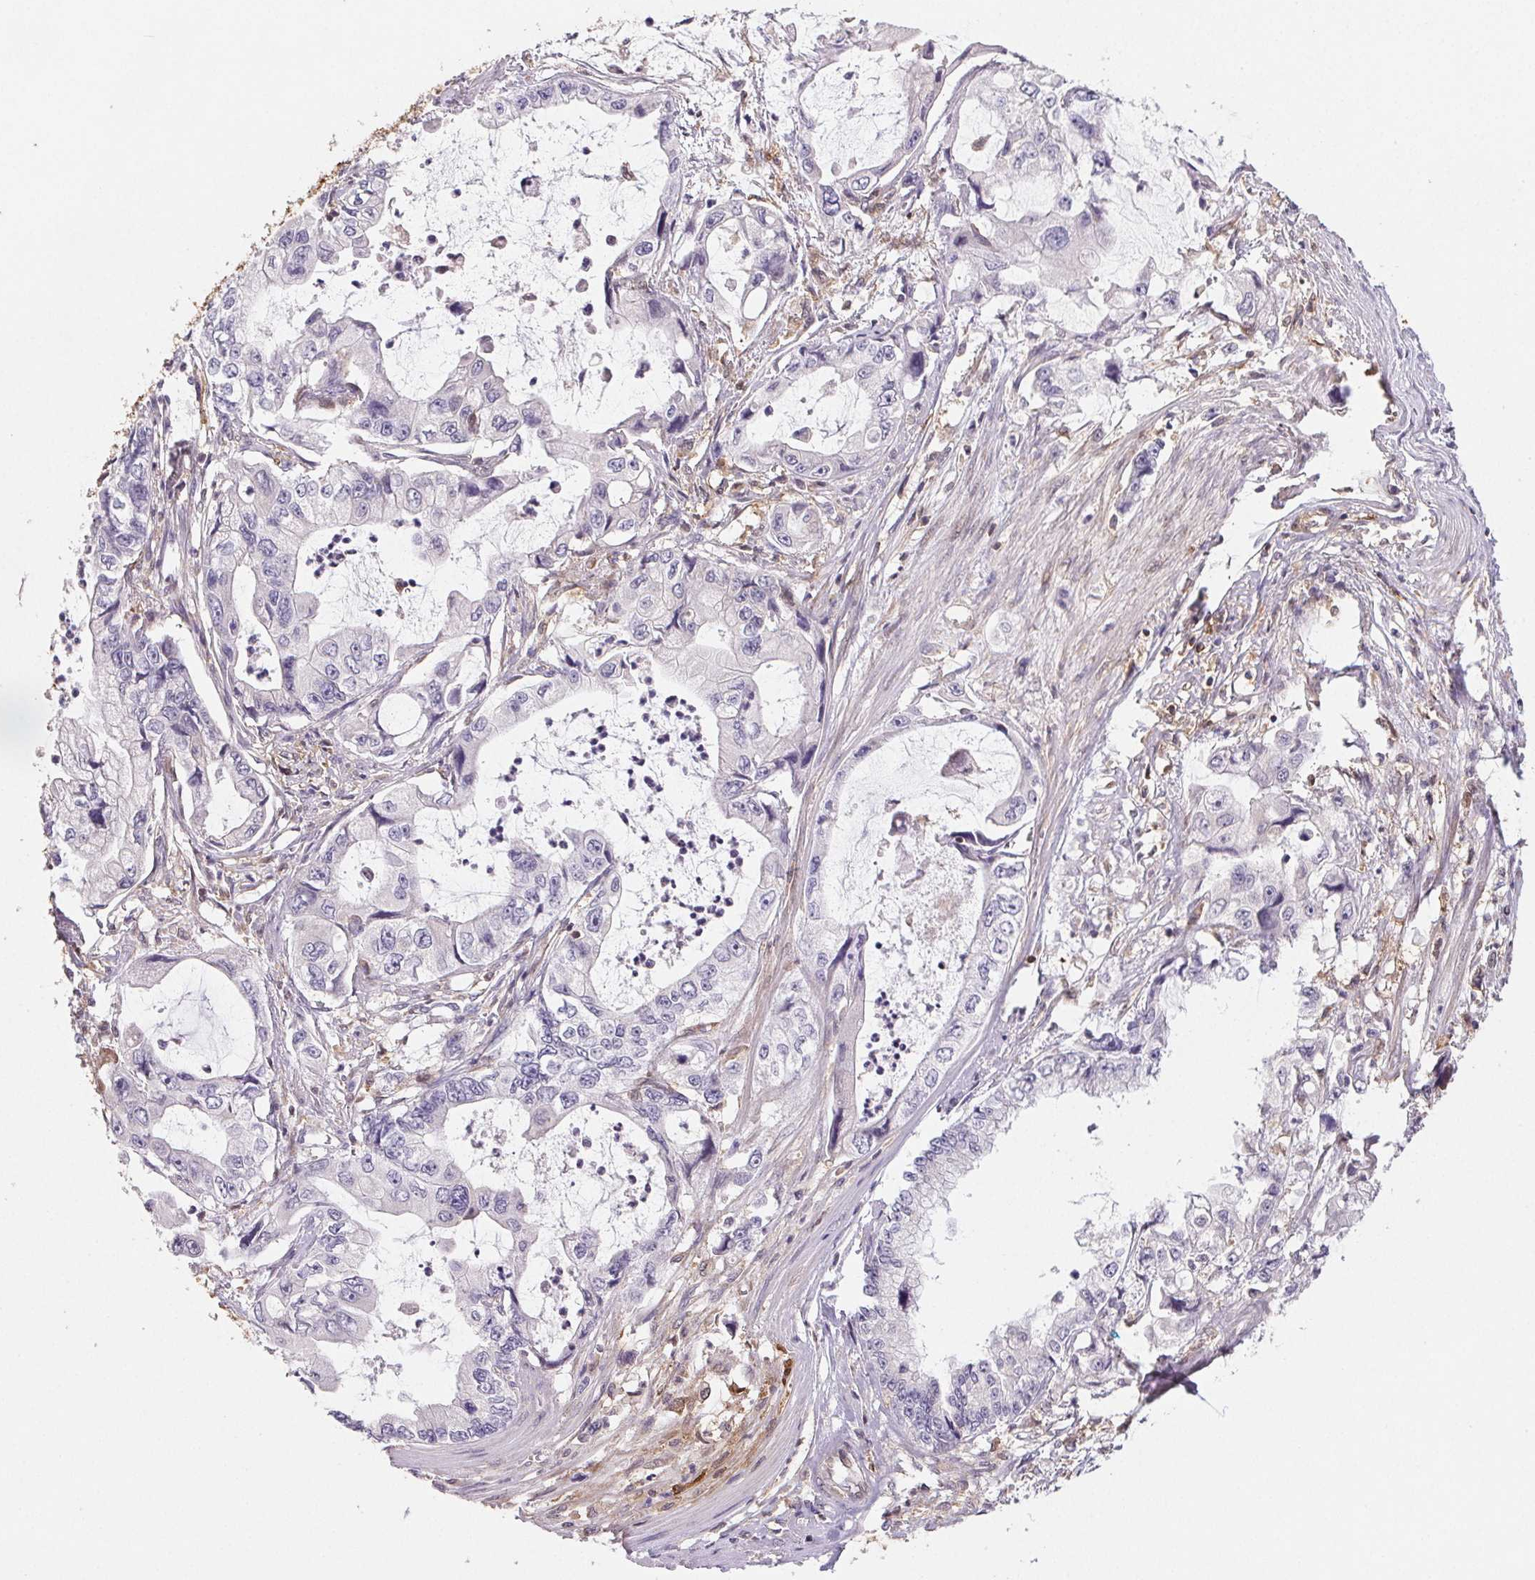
{"staining": {"intensity": "negative", "quantity": "none", "location": "none"}, "tissue": "stomach cancer", "cell_type": "Tumor cells", "image_type": "cancer", "snomed": [{"axis": "morphology", "description": "Adenocarcinoma, NOS"}, {"axis": "topography", "description": "Pancreas"}, {"axis": "topography", "description": "Stomach, upper"}, {"axis": "topography", "description": "Stomach"}], "caption": "Immunohistochemical staining of human stomach adenocarcinoma displays no significant expression in tumor cells.", "gene": "GBP1", "patient": {"sex": "male", "age": 77}}